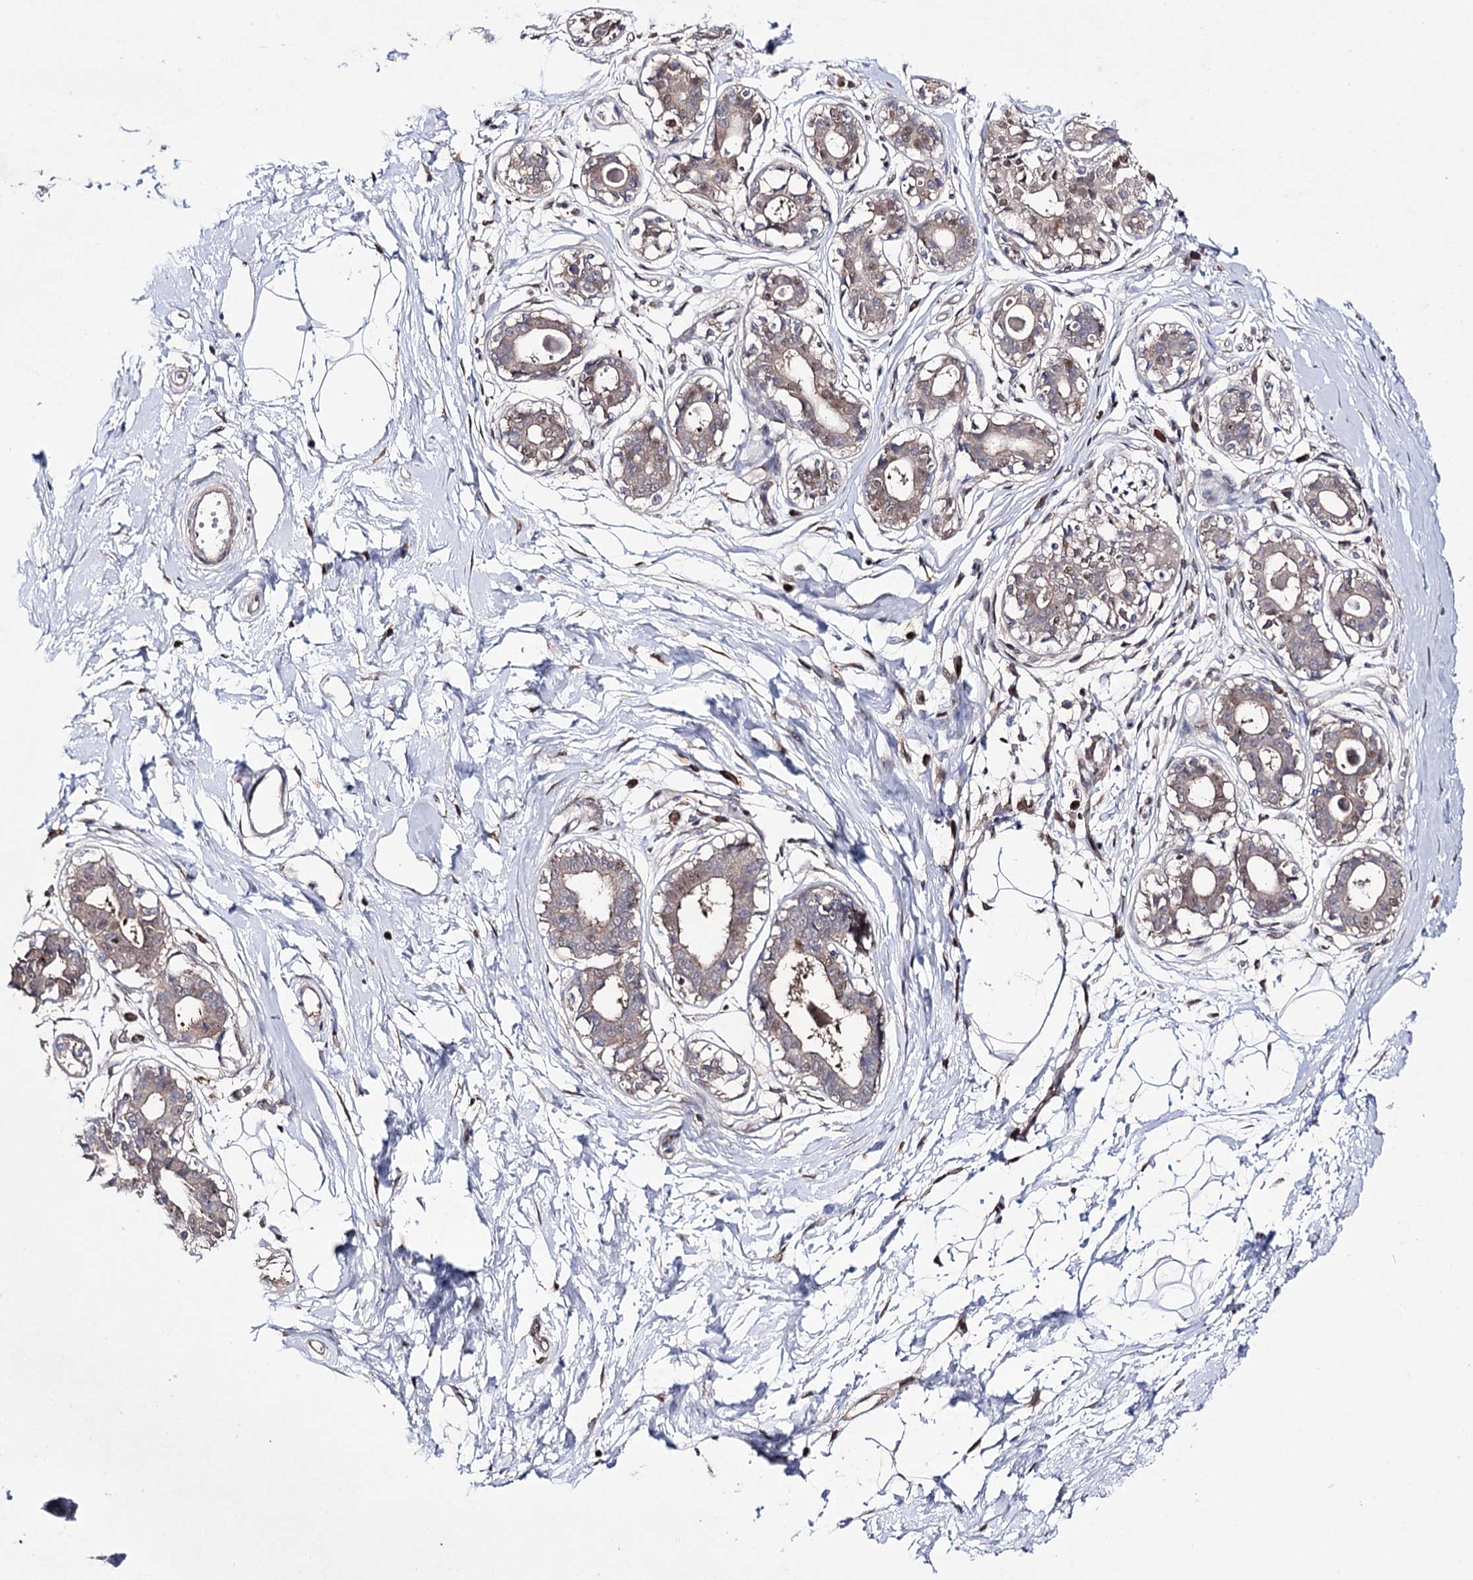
{"staining": {"intensity": "negative", "quantity": "none", "location": "none"}, "tissue": "breast", "cell_type": "Adipocytes", "image_type": "normal", "snomed": [{"axis": "morphology", "description": "Normal tissue, NOS"}, {"axis": "topography", "description": "Breast"}], "caption": "IHC of unremarkable breast reveals no expression in adipocytes. (DAB (3,3'-diaminobenzidine) immunohistochemistry (IHC) with hematoxylin counter stain).", "gene": "PTER", "patient": {"sex": "female", "age": 45}}